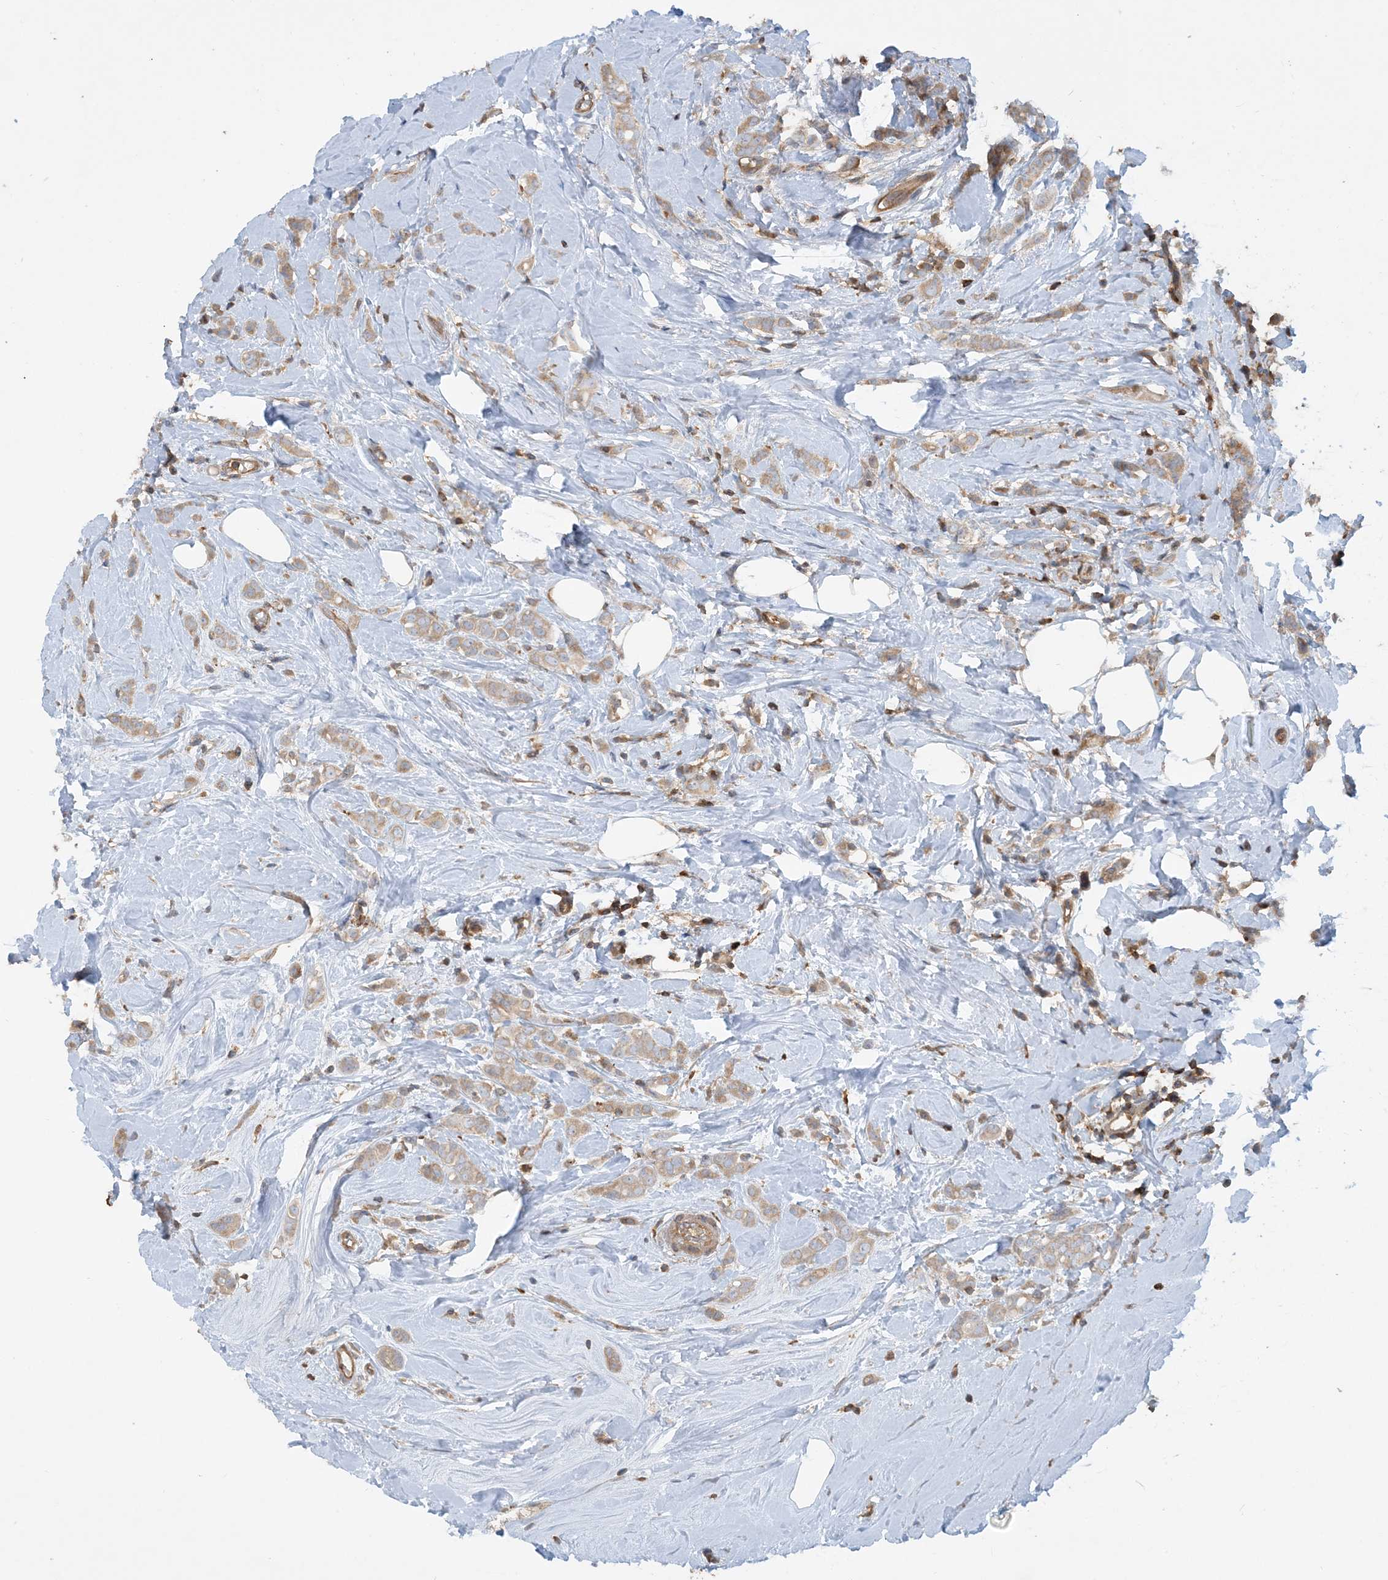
{"staining": {"intensity": "weak", "quantity": ">75%", "location": "cytoplasmic/membranous"}, "tissue": "breast cancer", "cell_type": "Tumor cells", "image_type": "cancer", "snomed": [{"axis": "morphology", "description": "Lobular carcinoma"}, {"axis": "topography", "description": "Breast"}], "caption": "Approximately >75% of tumor cells in human breast cancer (lobular carcinoma) reveal weak cytoplasmic/membranous protein staining as visualized by brown immunohistochemical staining.", "gene": "SFMBT2", "patient": {"sex": "female", "age": 47}}